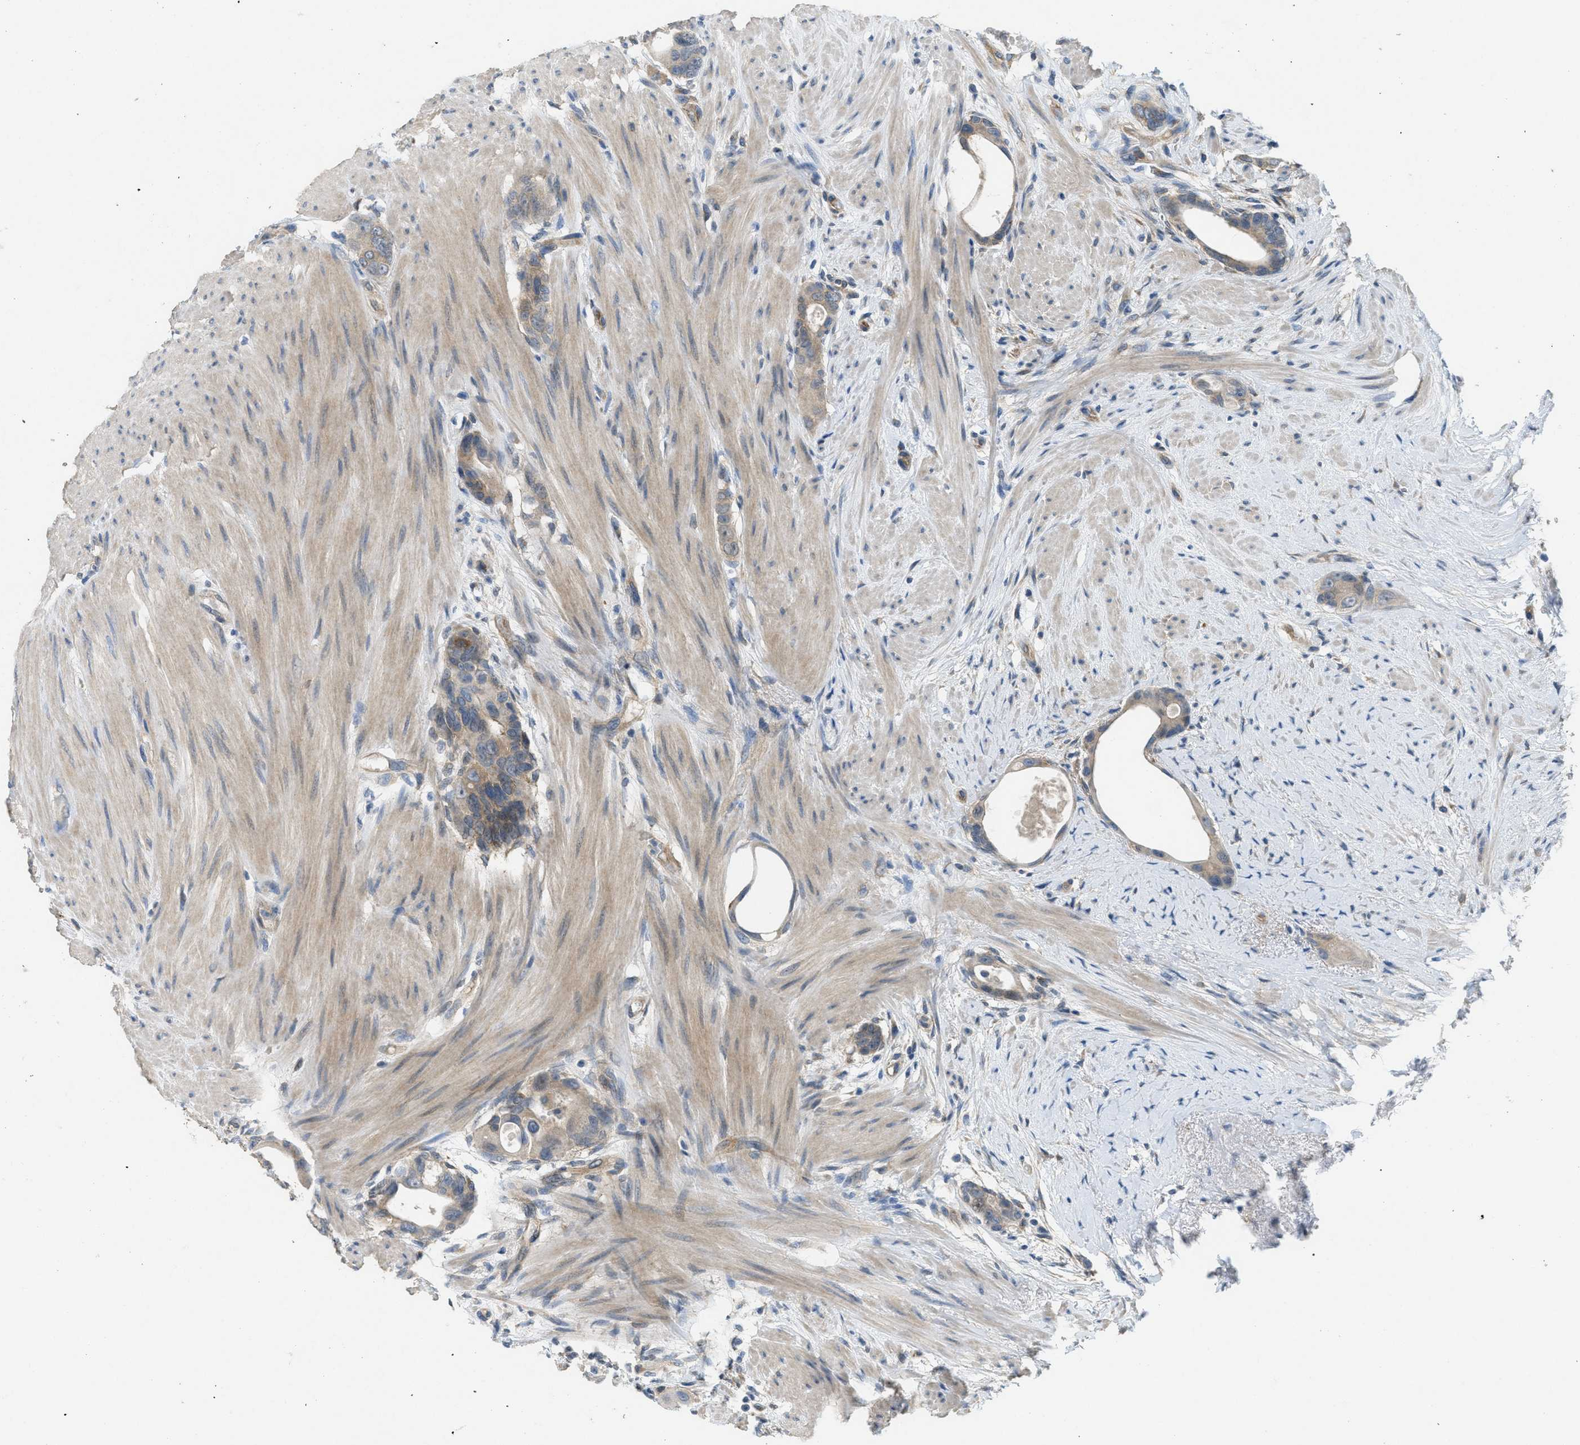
{"staining": {"intensity": "weak", "quantity": ">75%", "location": "cytoplasmic/membranous"}, "tissue": "colorectal cancer", "cell_type": "Tumor cells", "image_type": "cancer", "snomed": [{"axis": "morphology", "description": "Adenocarcinoma, NOS"}, {"axis": "topography", "description": "Rectum"}], "caption": "Human colorectal cancer stained with a protein marker exhibits weak staining in tumor cells.", "gene": "ZFYVE9", "patient": {"sex": "male", "age": 51}}